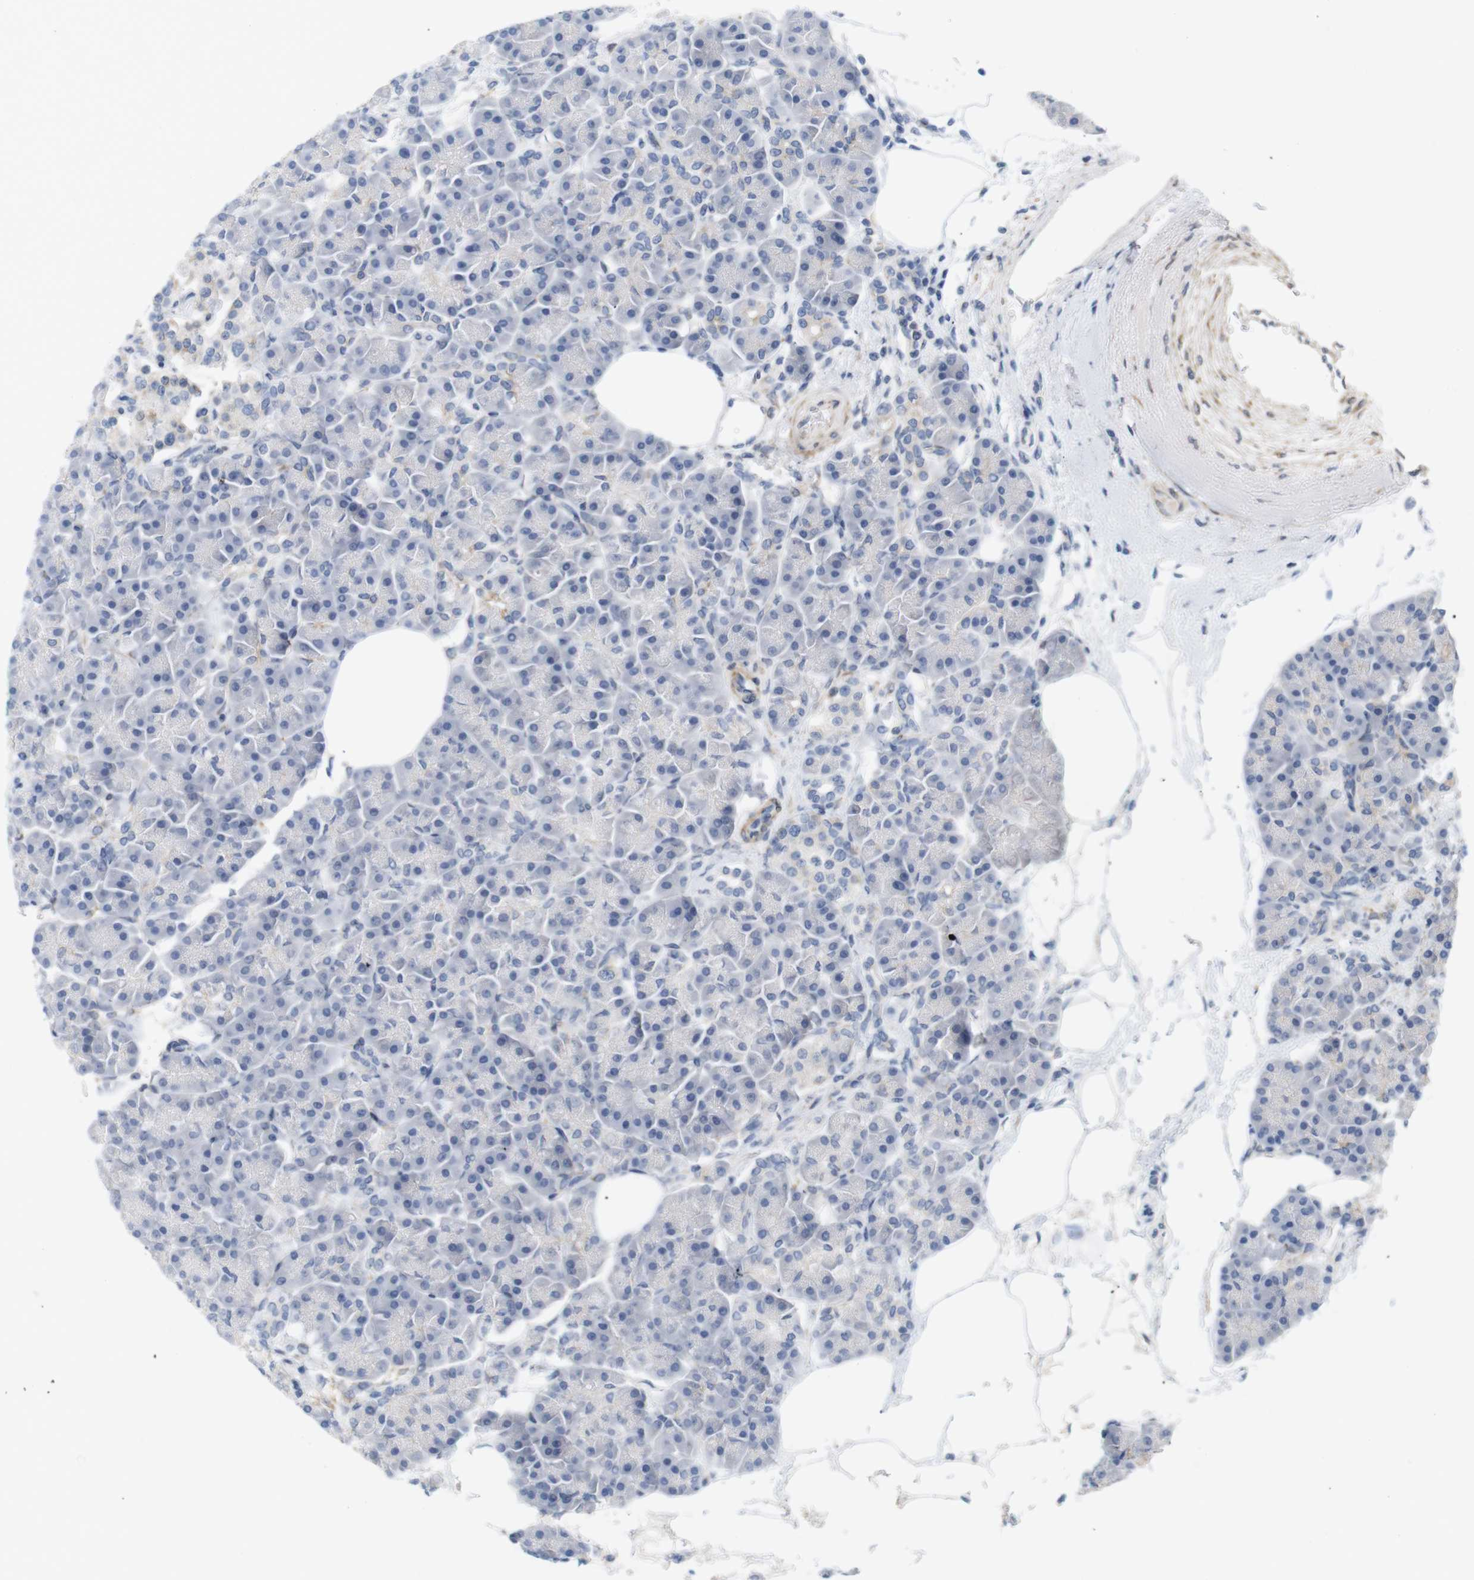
{"staining": {"intensity": "negative", "quantity": "none", "location": "none"}, "tissue": "pancreas", "cell_type": "Exocrine glandular cells", "image_type": "normal", "snomed": [{"axis": "morphology", "description": "Normal tissue, NOS"}, {"axis": "topography", "description": "Pancreas"}], "caption": "IHC photomicrograph of normal pancreas: human pancreas stained with DAB (3,3'-diaminobenzidine) shows no significant protein positivity in exocrine glandular cells.", "gene": "ITPR1", "patient": {"sex": "female", "age": 70}}